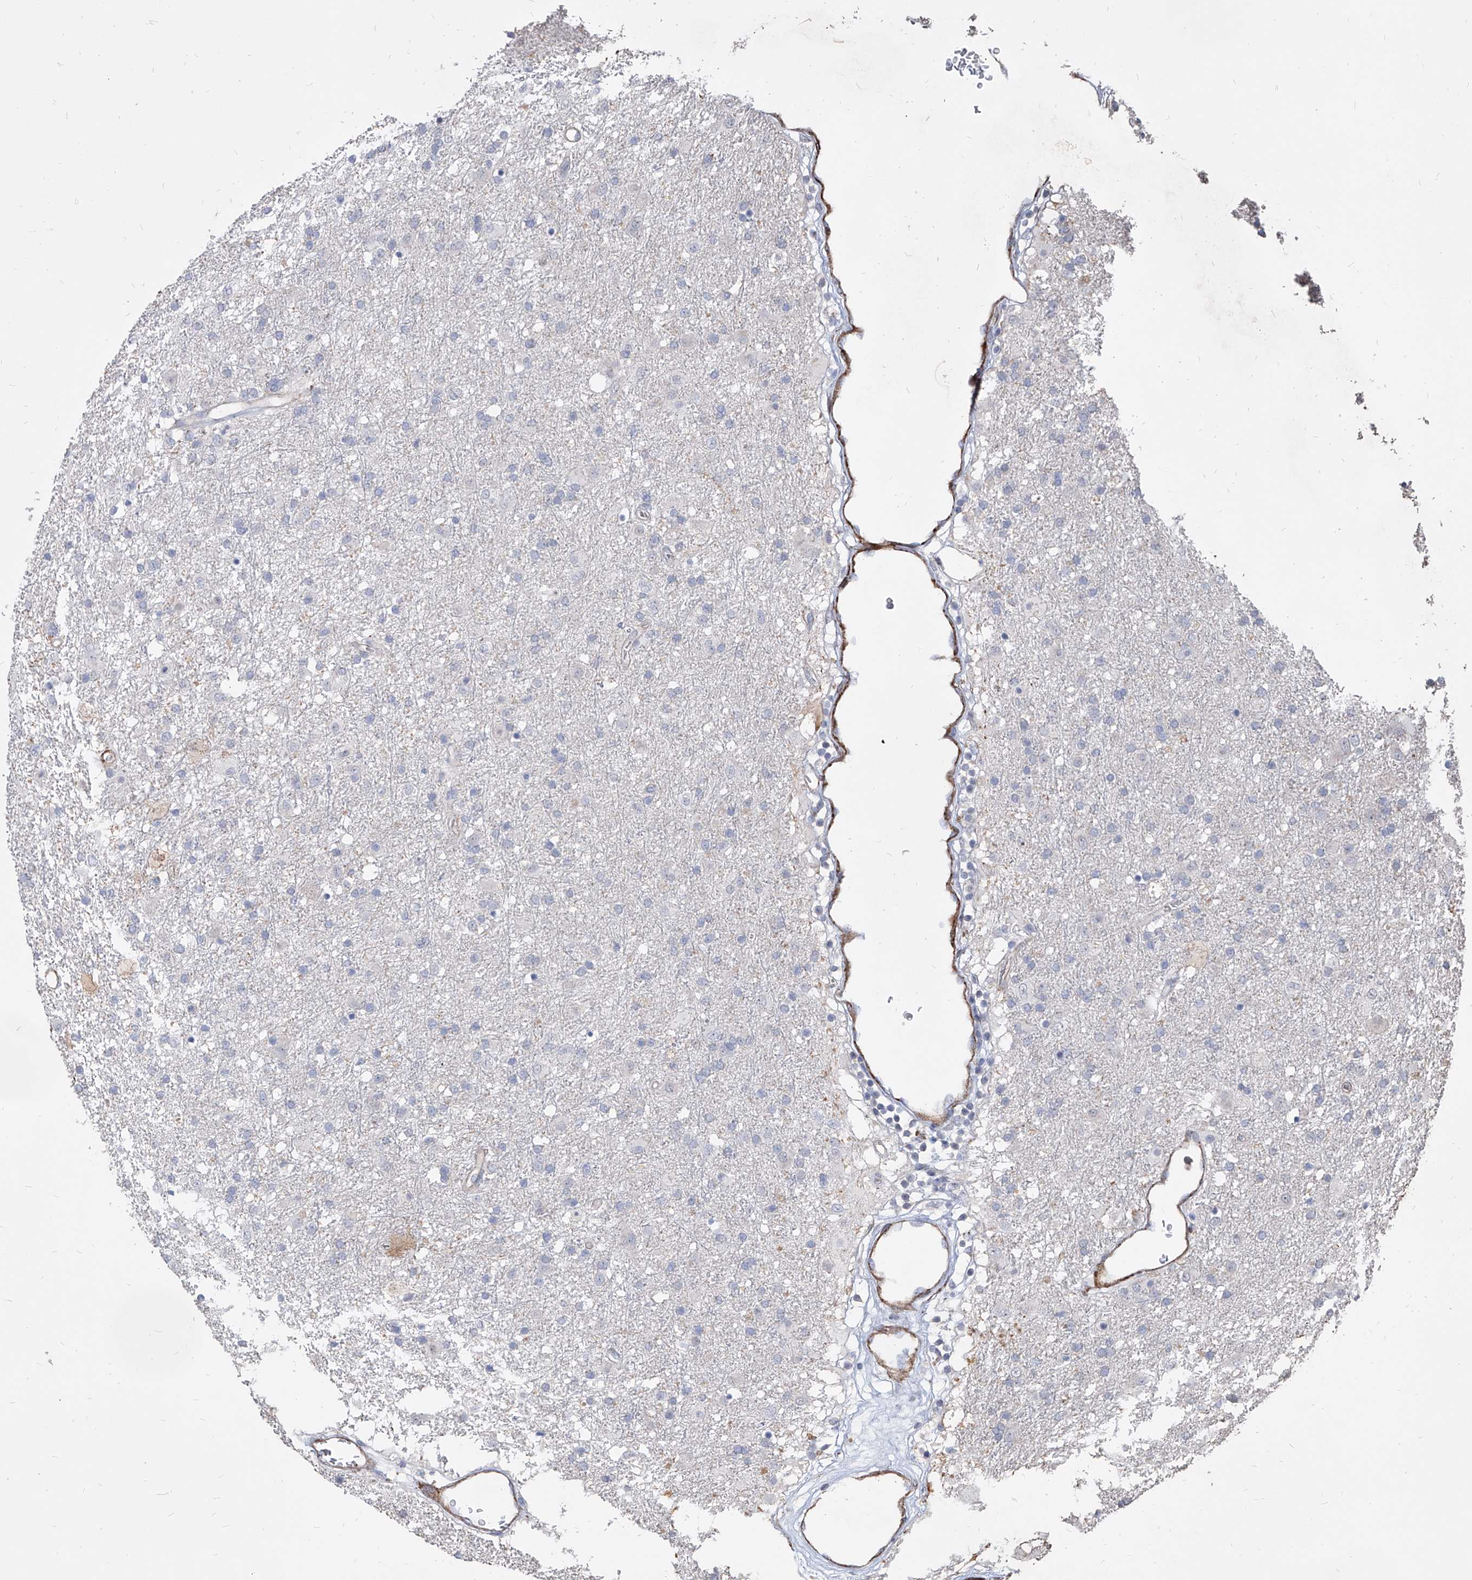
{"staining": {"intensity": "negative", "quantity": "none", "location": "none"}, "tissue": "glioma", "cell_type": "Tumor cells", "image_type": "cancer", "snomed": [{"axis": "morphology", "description": "Glioma, malignant, Low grade"}, {"axis": "topography", "description": "Brain"}], "caption": "An IHC photomicrograph of malignant glioma (low-grade) is shown. There is no staining in tumor cells of malignant glioma (low-grade).", "gene": "FAM83B", "patient": {"sex": "male", "age": 65}}